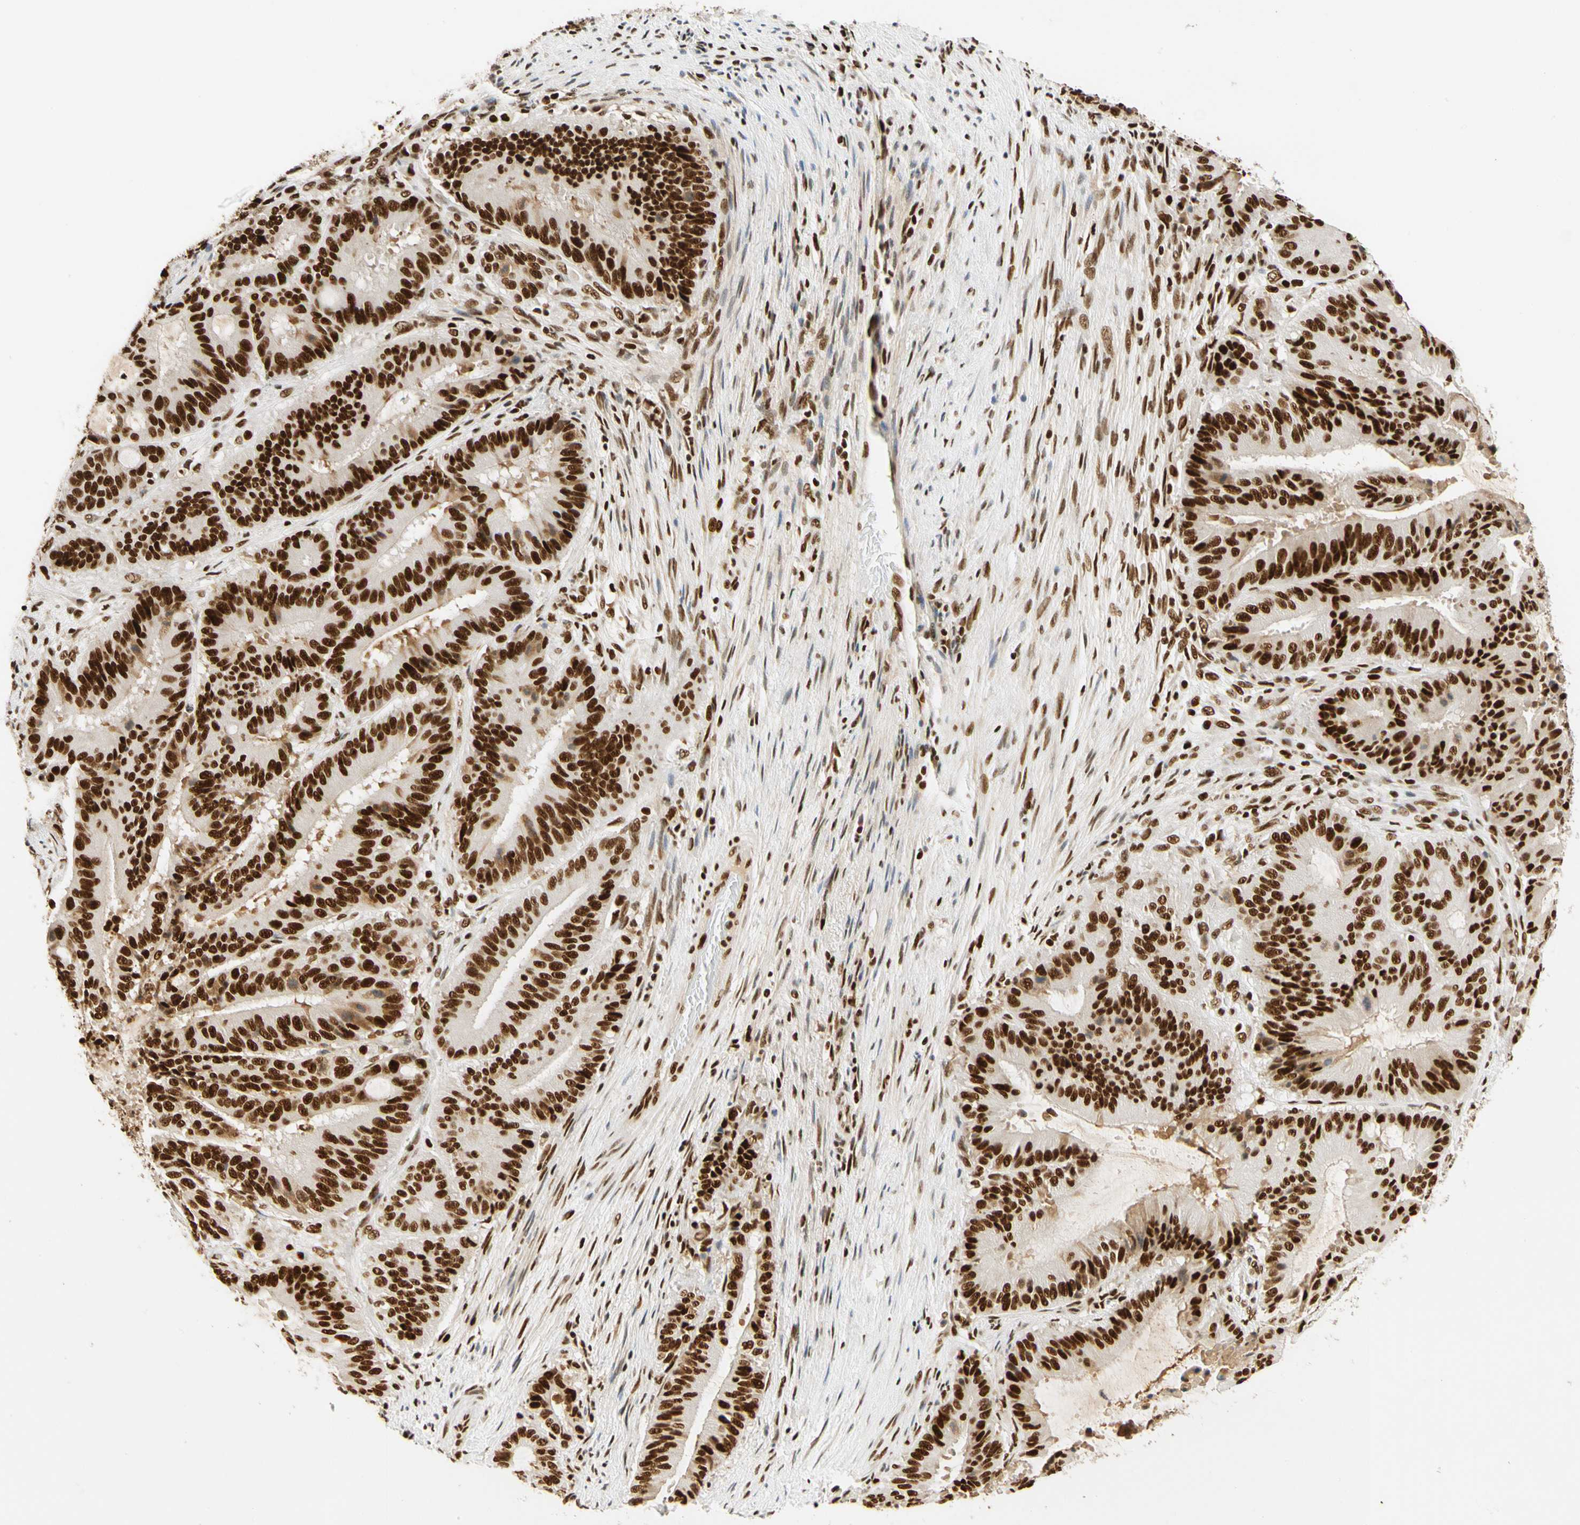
{"staining": {"intensity": "strong", "quantity": ">75%", "location": "nuclear"}, "tissue": "liver cancer", "cell_type": "Tumor cells", "image_type": "cancer", "snomed": [{"axis": "morphology", "description": "Cholangiocarcinoma"}, {"axis": "topography", "description": "Liver"}], "caption": "There is high levels of strong nuclear expression in tumor cells of liver cancer (cholangiocarcinoma), as demonstrated by immunohistochemical staining (brown color).", "gene": "CDK12", "patient": {"sex": "female", "age": 73}}